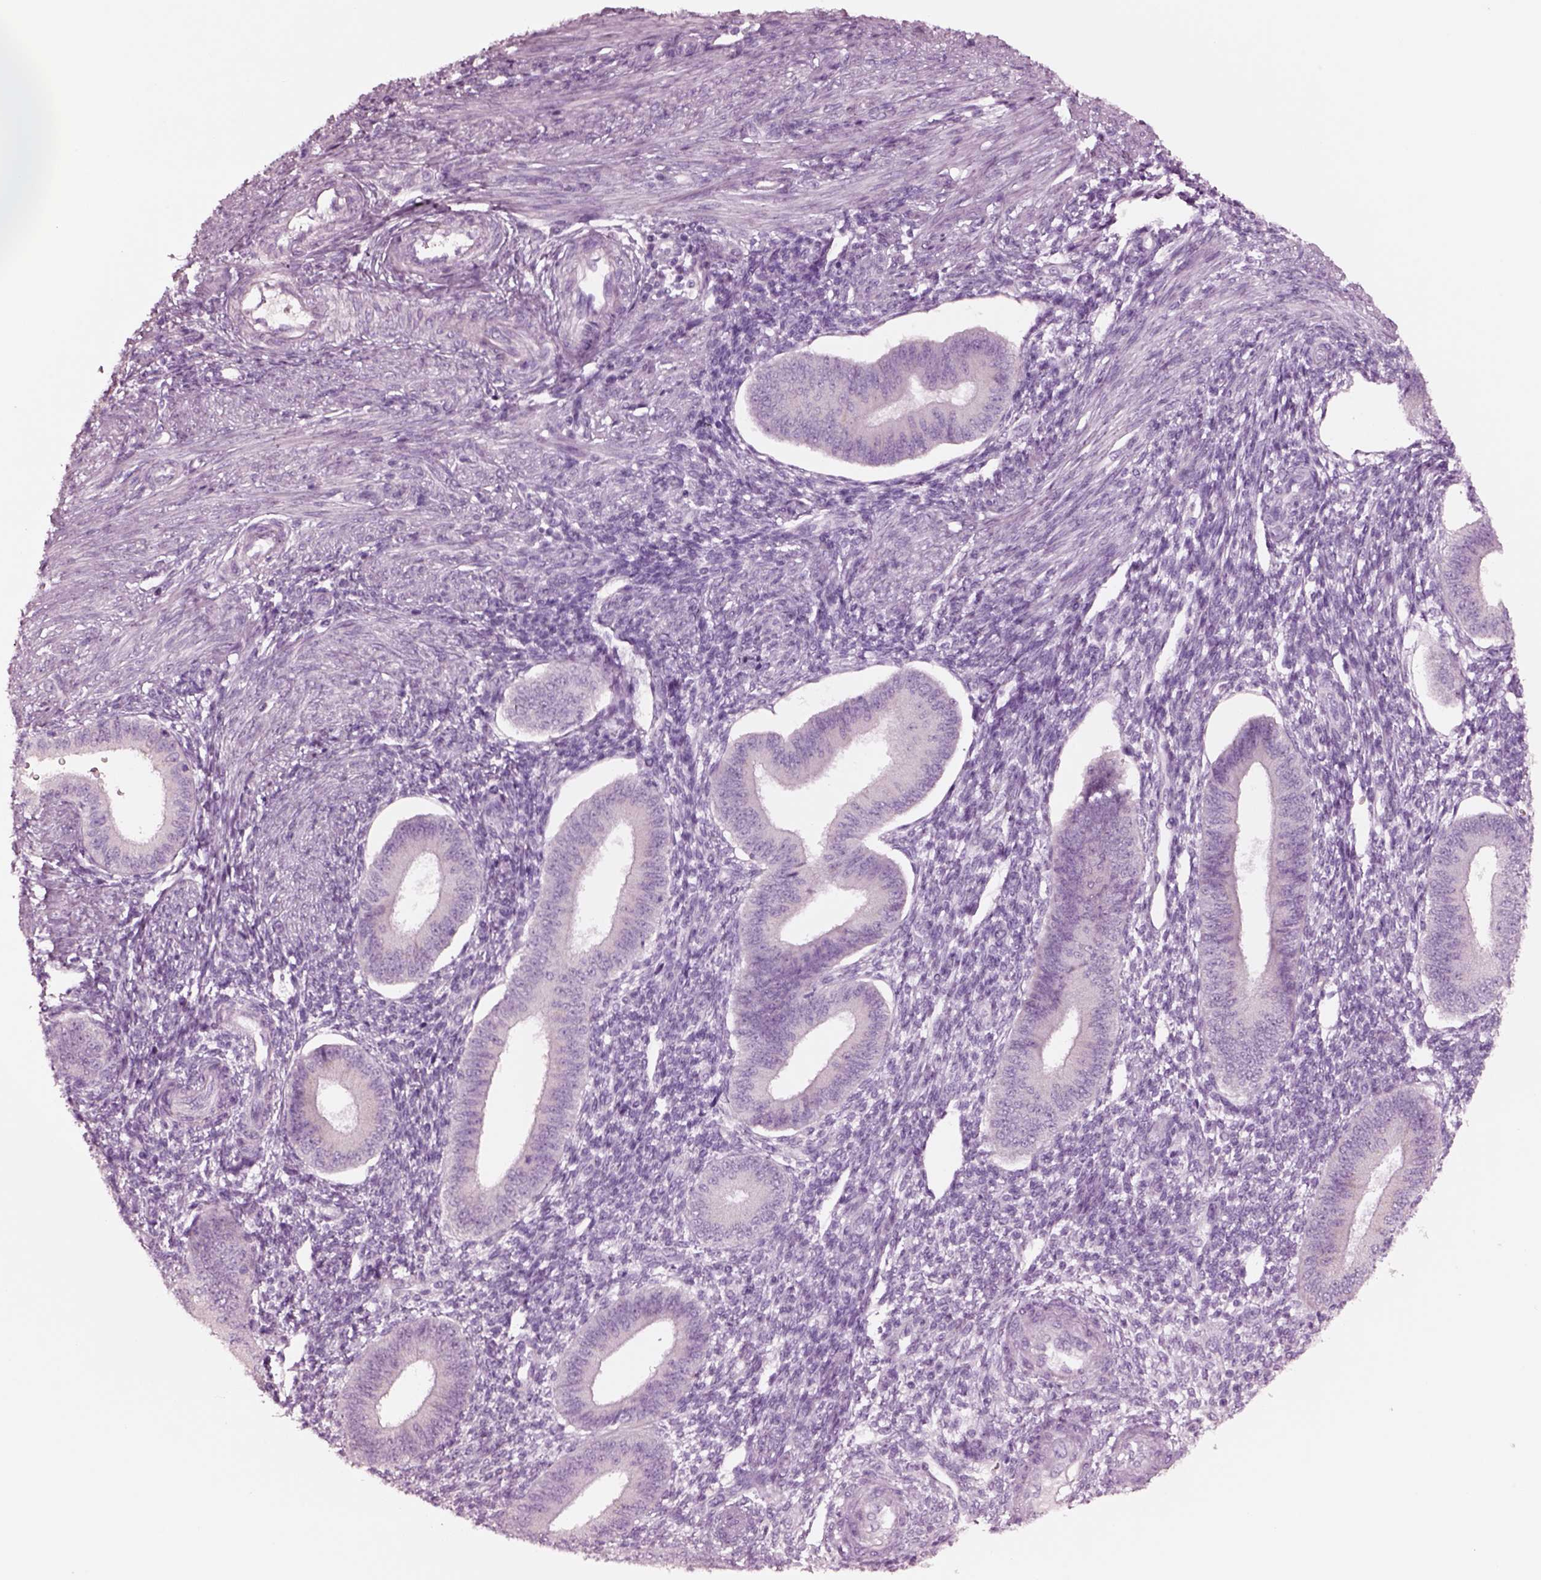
{"staining": {"intensity": "negative", "quantity": "none", "location": "none"}, "tissue": "endometrium", "cell_type": "Cells in endometrial stroma", "image_type": "normal", "snomed": [{"axis": "morphology", "description": "Normal tissue, NOS"}, {"axis": "topography", "description": "Endometrium"}], "caption": "This micrograph is of normal endometrium stained with immunohistochemistry (IHC) to label a protein in brown with the nuclei are counter-stained blue. There is no staining in cells in endometrial stroma.", "gene": "NMRK2", "patient": {"sex": "female", "age": 39}}